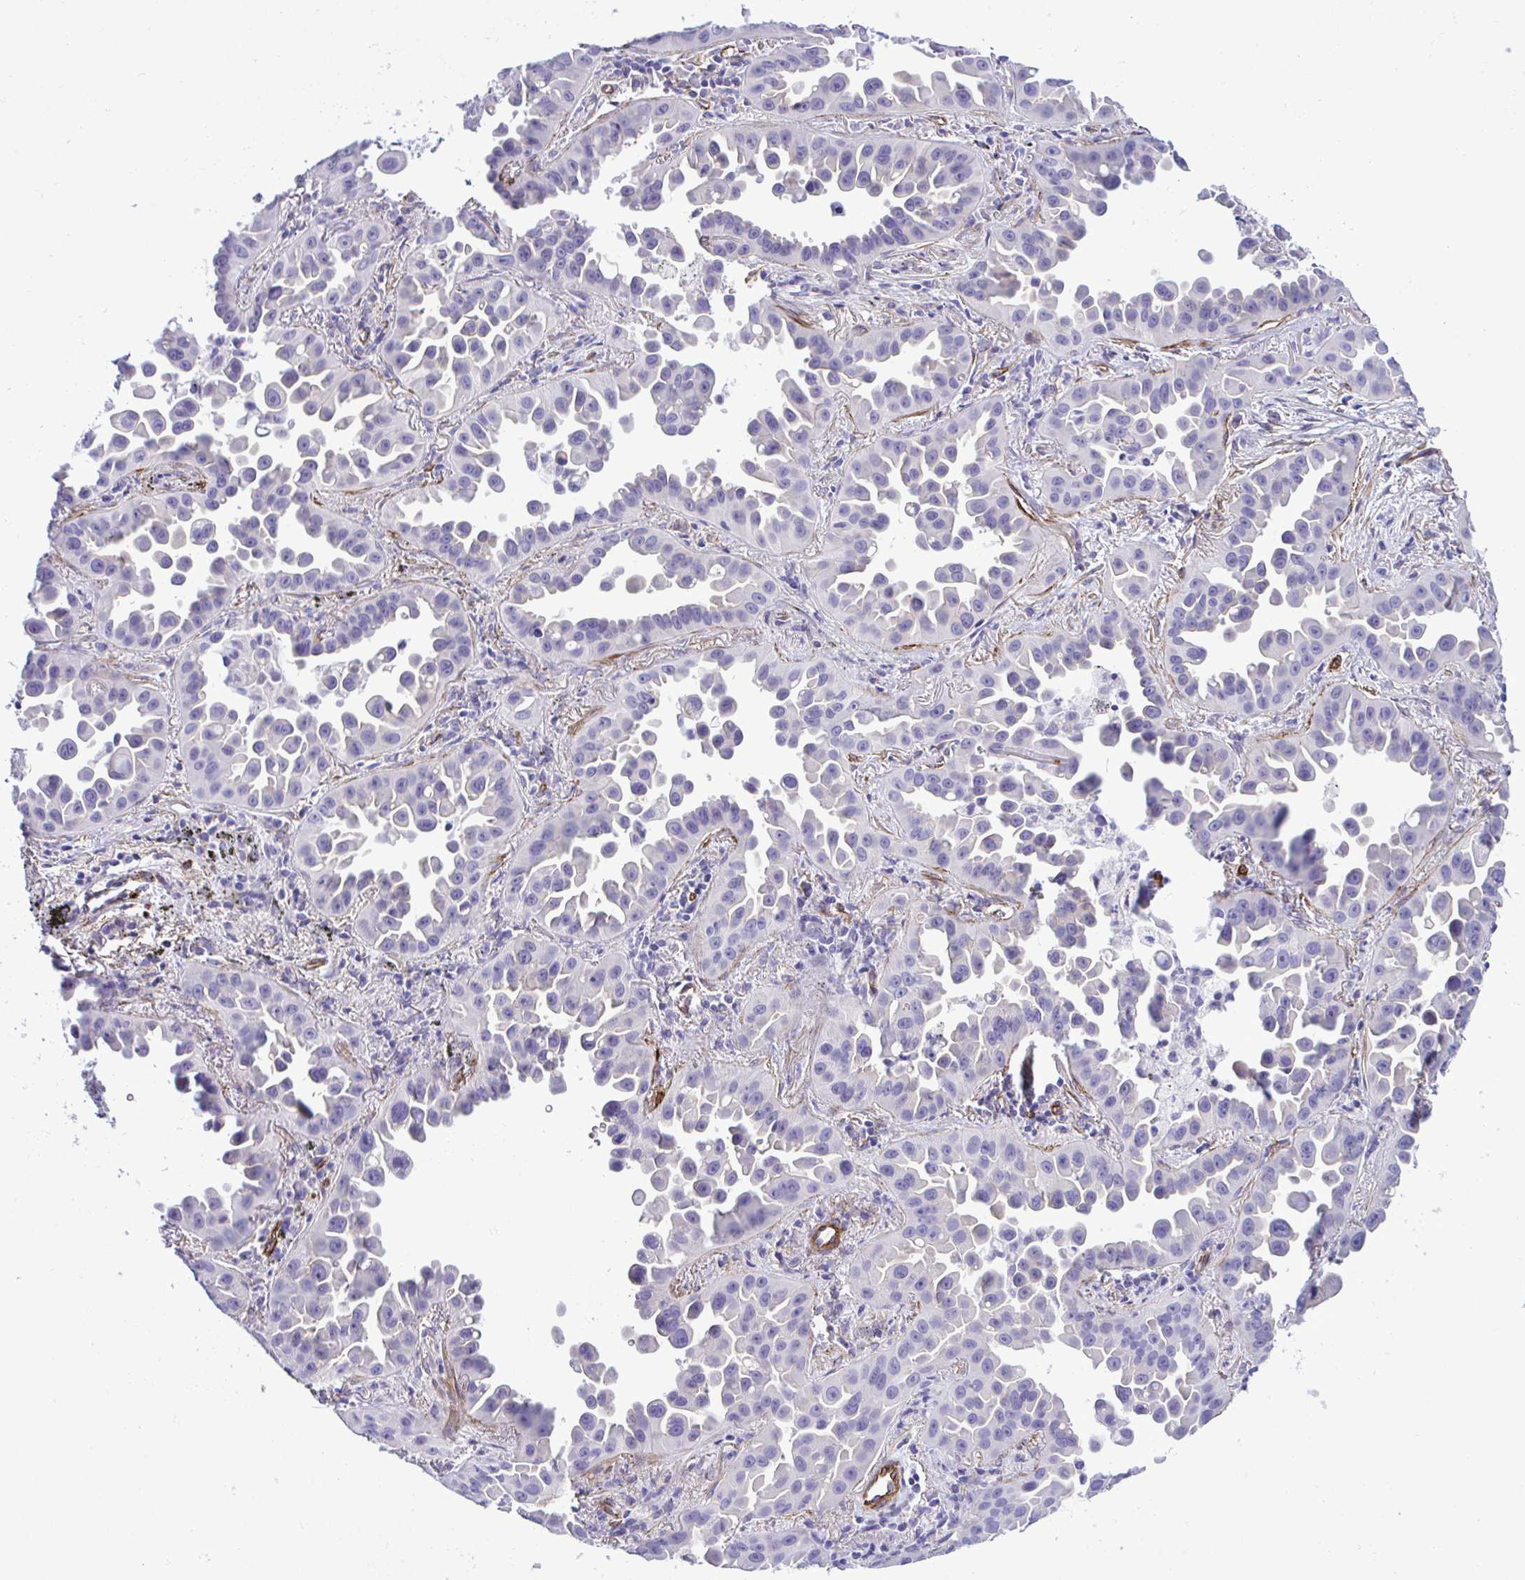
{"staining": {"intensity": "negative", "quantity": "none", "location": "none"}, "tissue": "lung cancer", "cell_type": "Tumor cells", "image_type": "cancer", "snomed": [{"axis": "morphology", "description": "Adenocarcinoma, NOS"}, {"axis": "topography", "description": "Lung"}], "caption": "Human lung cancer (adenocarcinoma) stained for a protein using immunohistochemistry exhibits no expression in tumor cells.", "gene": "SYNPO2L", "patient": {"sex": "male", "age": 68}}